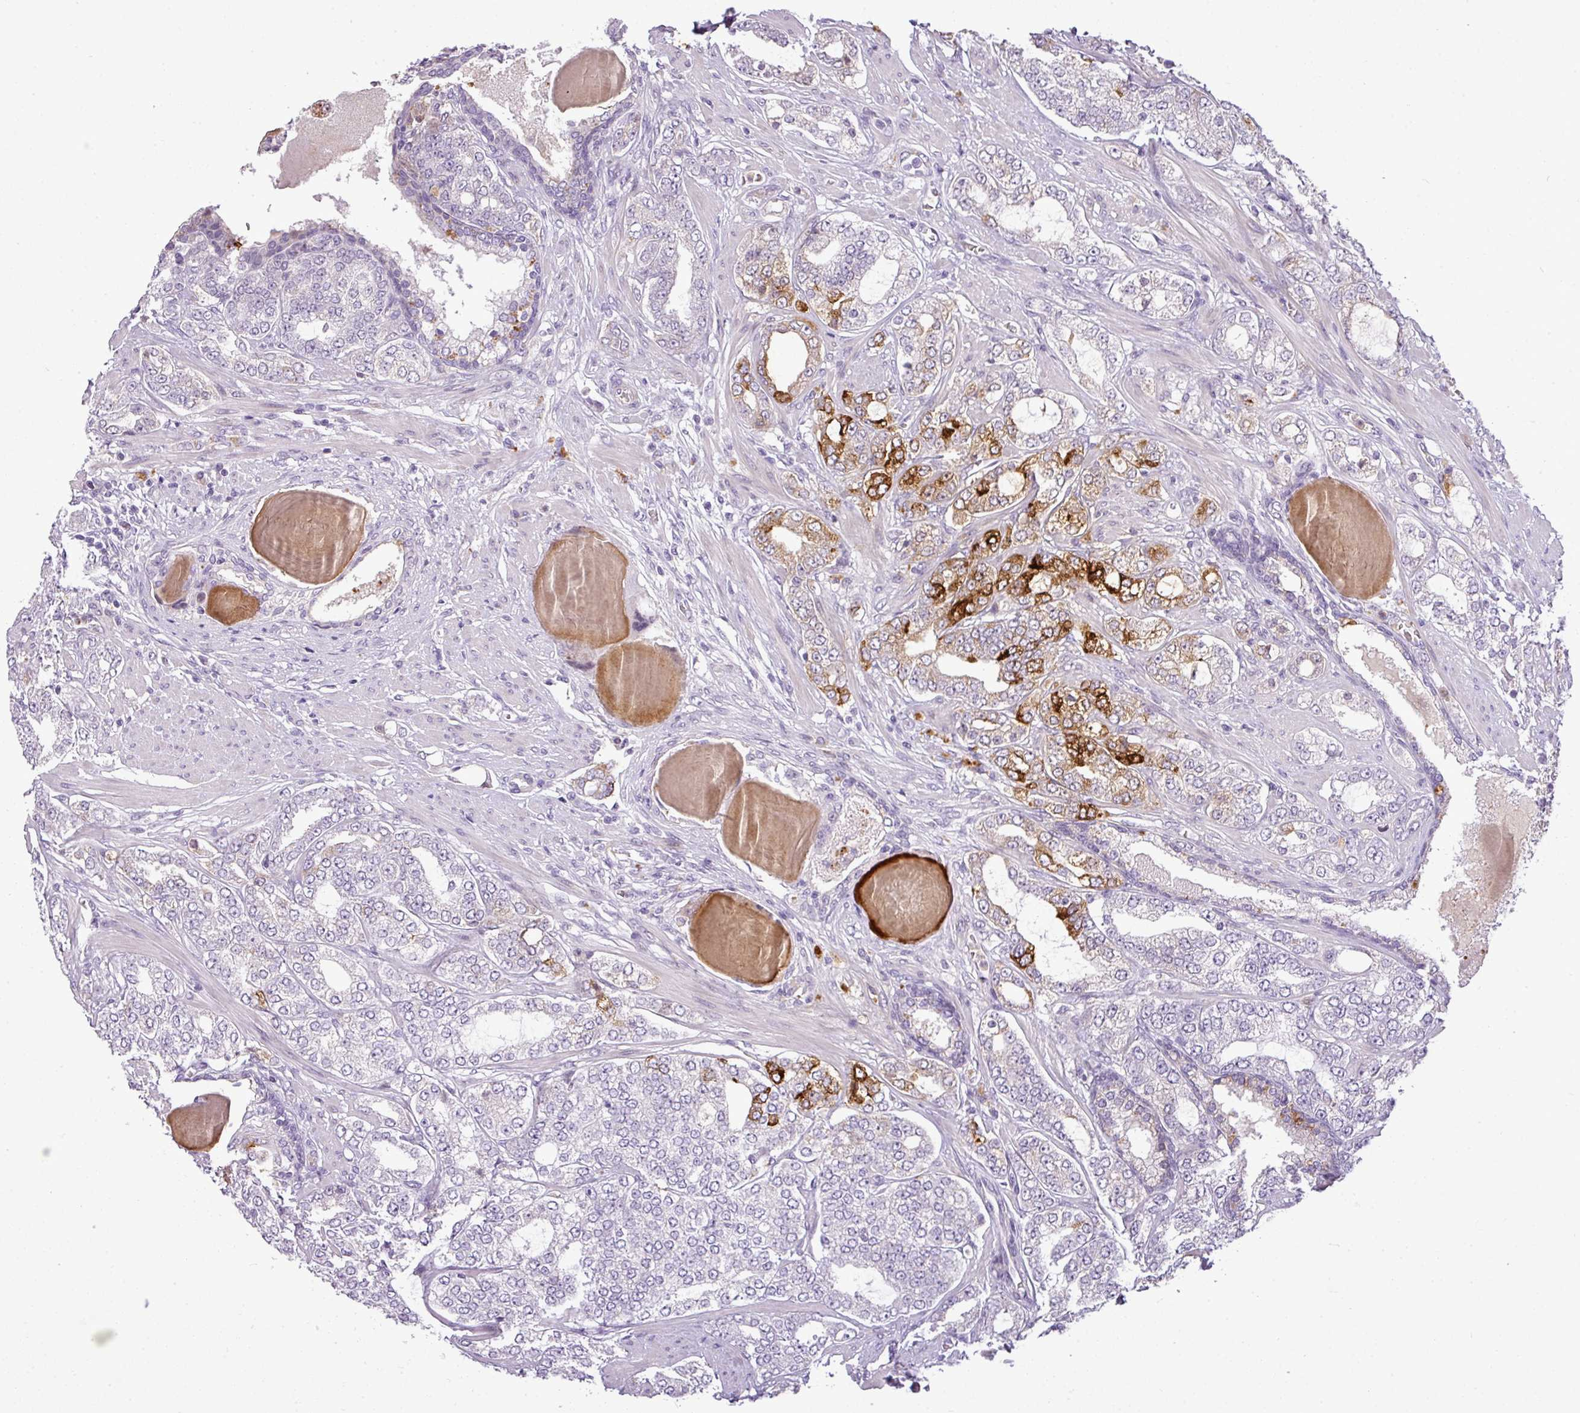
{"staining": {"intensity": "strong", "quantity": "<25%", "location": "cytoplasmic/membranous"}, "tissue": "prostate cancer", "cell_type": "Tumor cells", "image_type": "cancer", "snomed": [{"axis": "morphology", "description": "Adenocarcinoma, High grade"}, {"axis": "topography", "description": "Prostate"}], "caption": "Immunohistochemistry (IHC) image of neoplastic tissue: prostate high-grade adenocarcinoma stained using immunohistochemistry (IHC) displays medium levels of strong protein expression localized specifically in the cytoplasmic/membranous of tumor cells, appearing as a cytoplasmic/membranous brown color.", "gene": "C4B", "patient": {"sex": "male", "age": 64}}